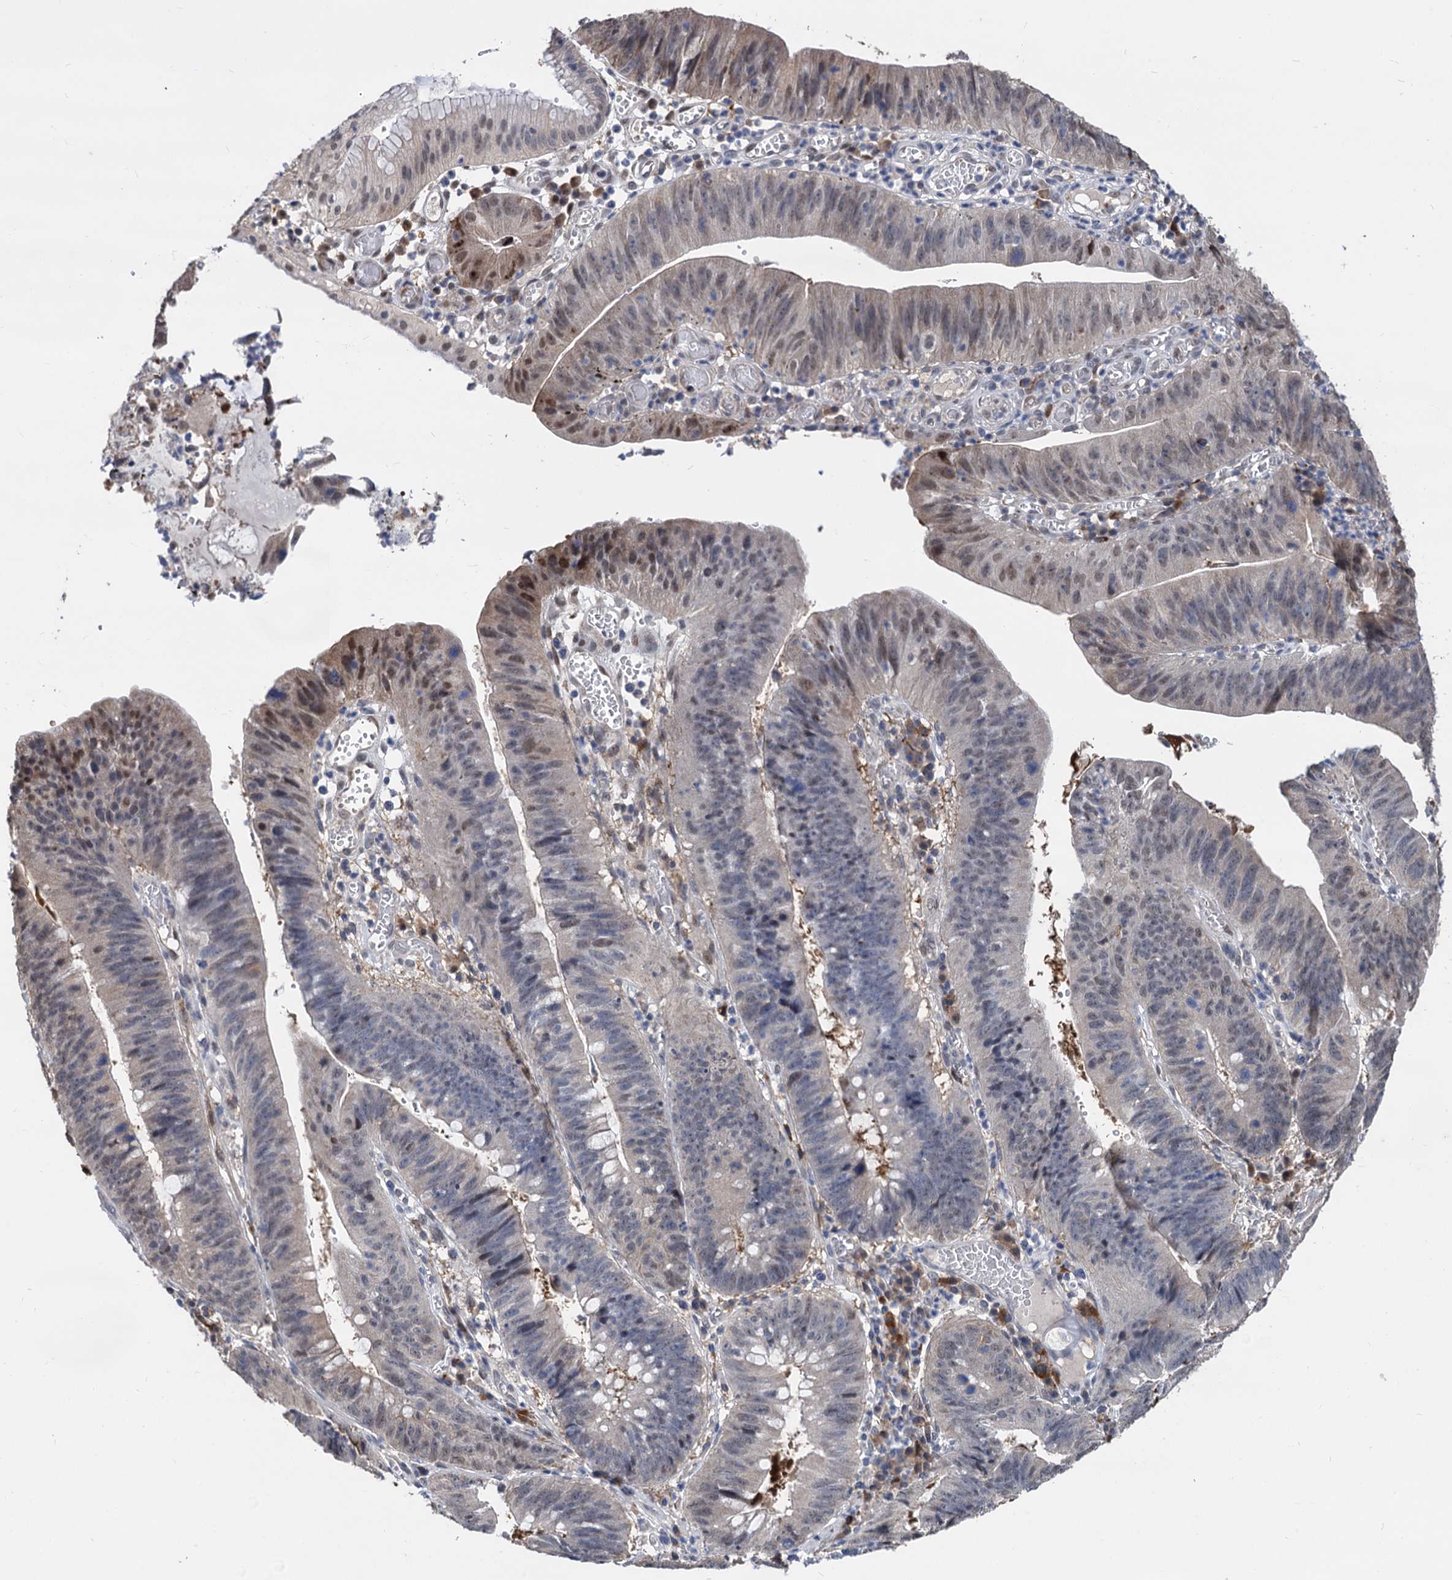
{"staining": {"intensity": "moderate", "quantity": "<25%", "location": "nuclear"}, "tissue": "stomach cancer", "cell_type": "Tumor cells", "image_type": "cancer", "snomed": [{"axis": "morphology", "description": "Adenocarcinoma, NOS"}, {"axis": "topography", "description": "Stomach"}], "caption": "This histopathology image exhibits adenocarcinoma (stomach) stained with immunohistochemistry (IHC) to label a protein in brown. The nuclear of tumor cells show moderate positivity for the protein. Nuclei are counter-stained blue.", "gene": "PSMD4", "patient": {"sex": "male", "age": 59}}